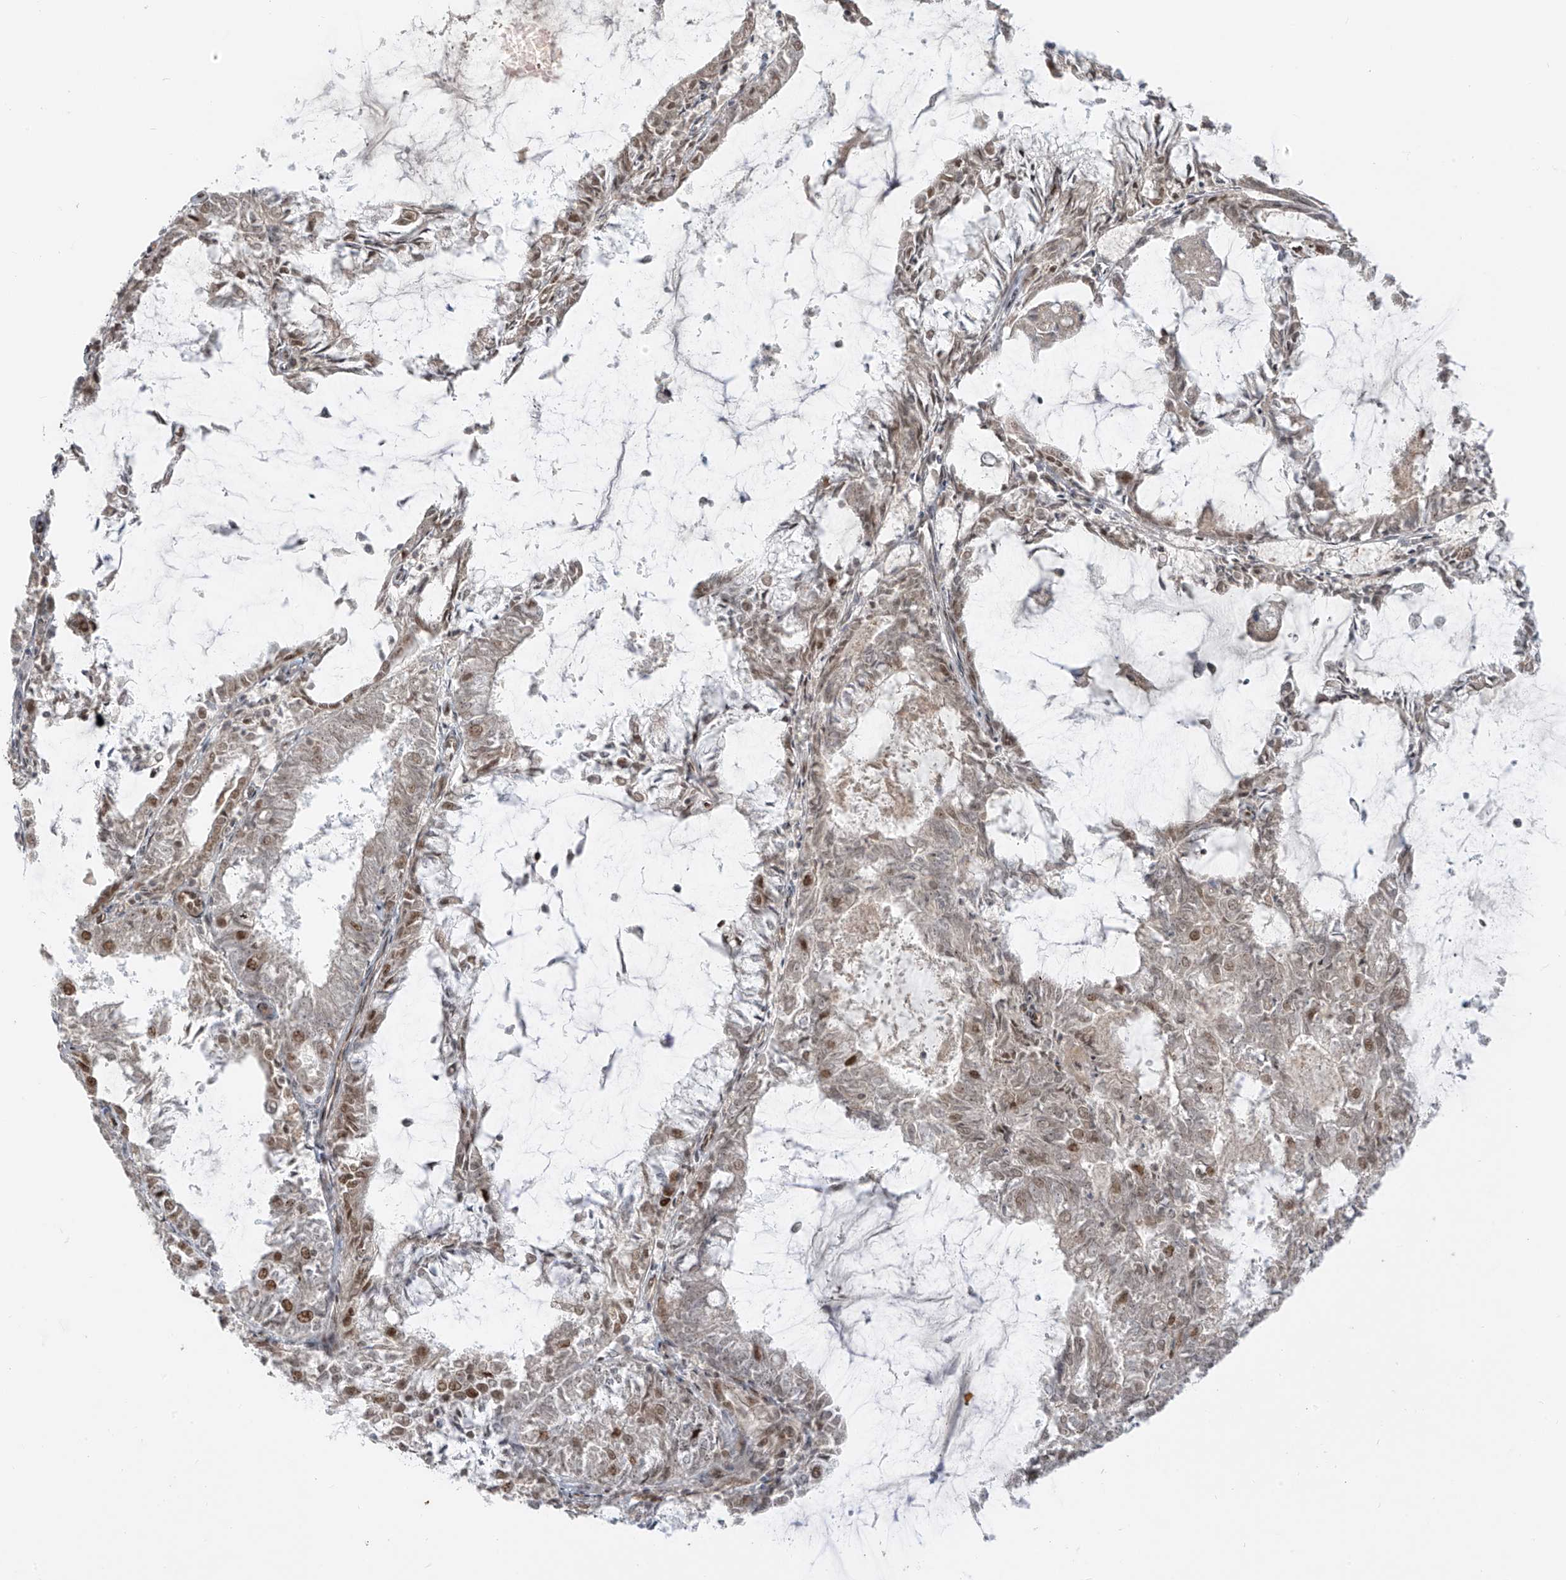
{"staining": {"intensity": "moderate", "quantity": "<25%", "location": "nuclear"}, "tissue": "endometrial cancer", "cell_type": "Tumor cells", "image_type": "cancer", "snomed": [{"axis": "morphology", "description": "Adenocarcinoma, NOS"}, {"axis": "topography", "description": "Endometrium"}], "caption": "Moderate nuclear protein expression is present in approximately <25% of tumor cells in endometrial adenocarcinoma.", "gene": "ARHGEF3", "patient": {"sex": "female", "age": 57}}